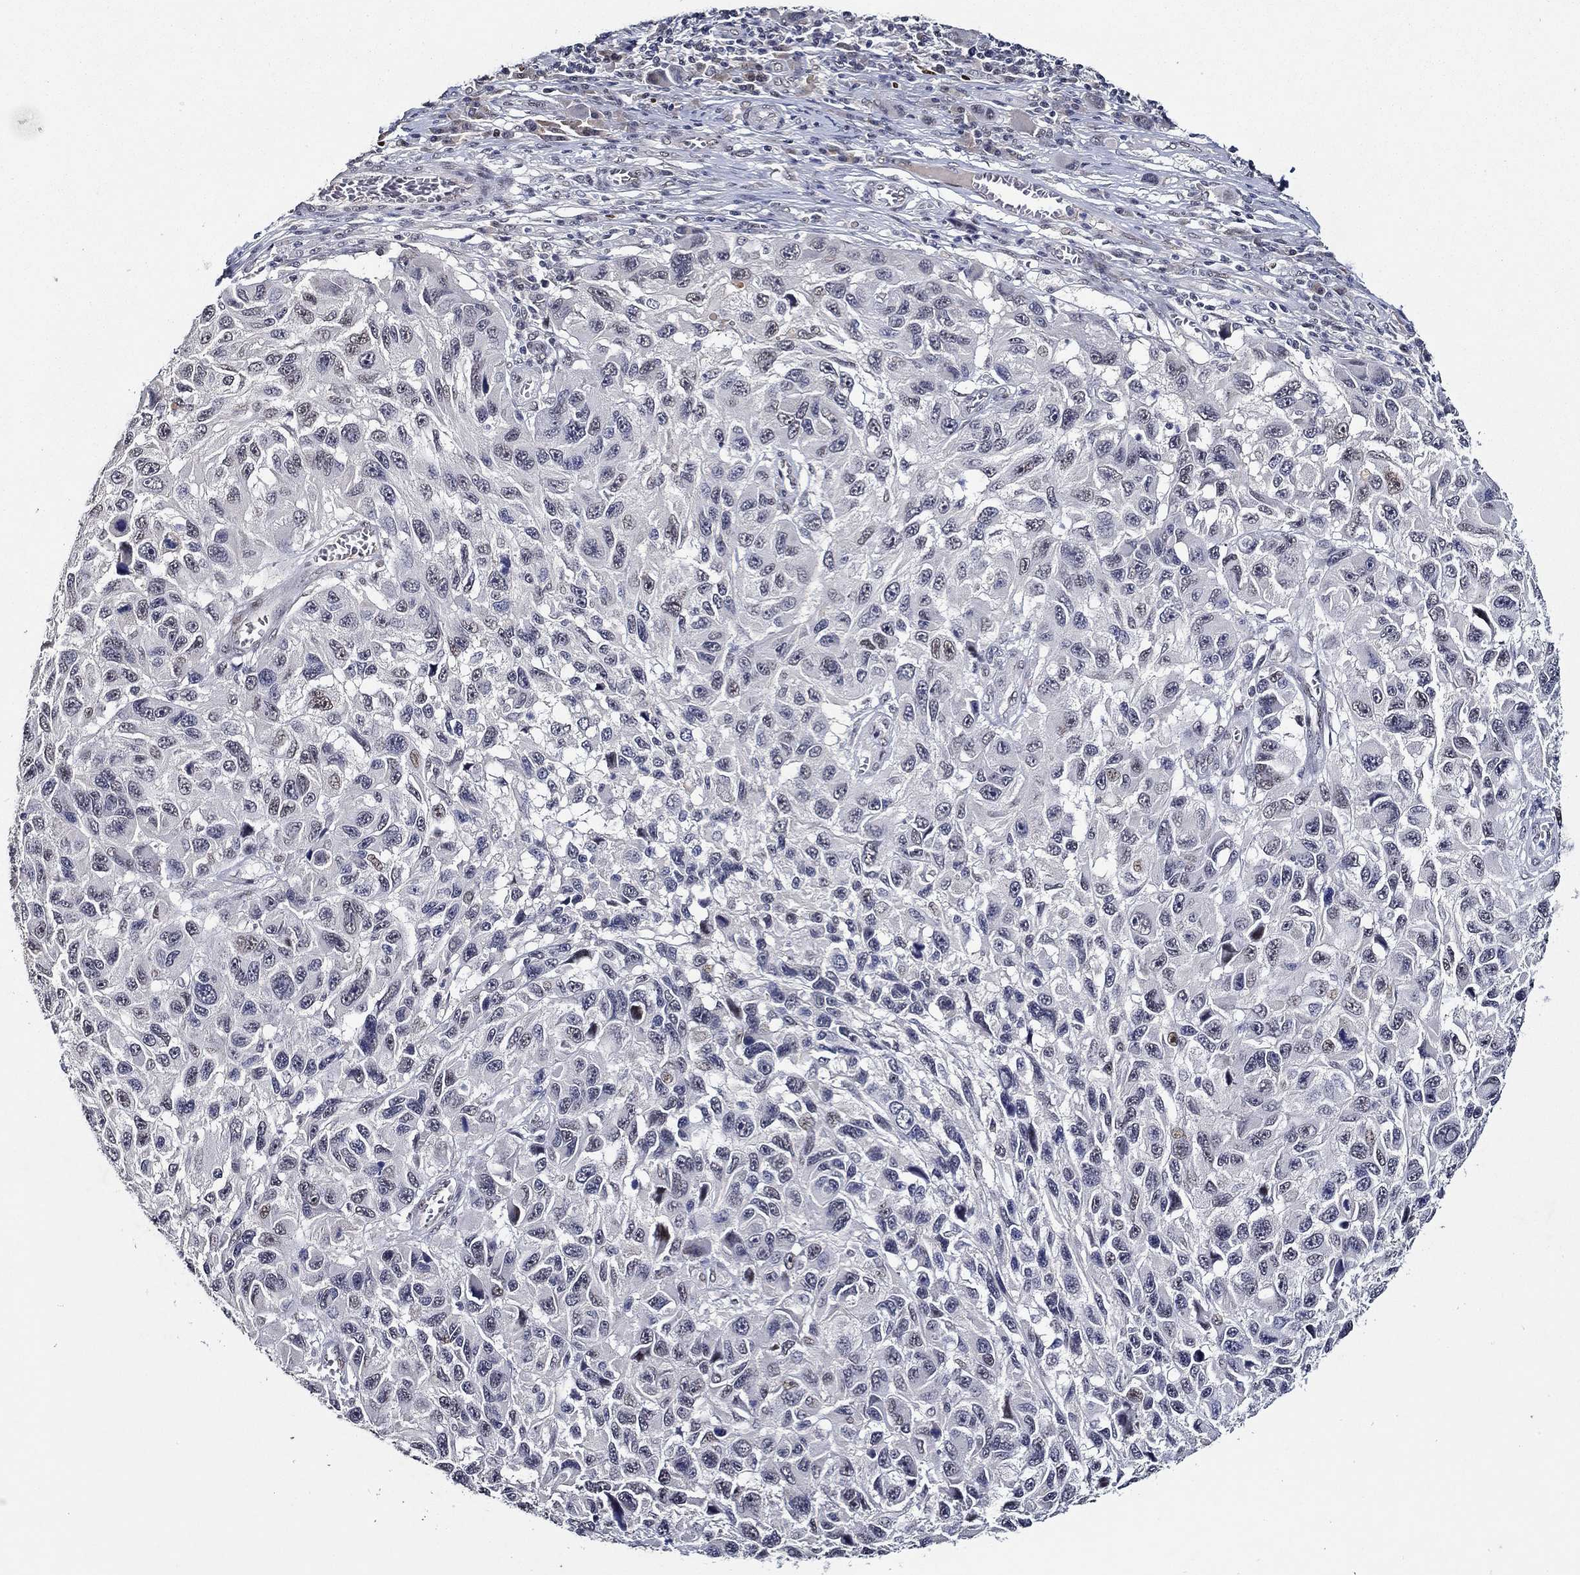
{"staining": {"intensity": "negative", "quantity": "none", "location": "none"}, "tissue": "melanoma", "cell_type": "Tumor cells", "image_type": "cancer", "snomed": [{"axis": "morphology", "description": "Malignant melanoma, NOS"}, {"axis": "topography", "description": "Skin"}], "caption": "The histopathology image exhibits no staining of tumor cells in melanoma. The staining was performed using DAB to visualize the protein expression in brown, while the nuclei were stained in blue with hematoxylin (Magnification: 20x).", "gene": "GATA2", "patient": {"sex": "male", "age": 53}}